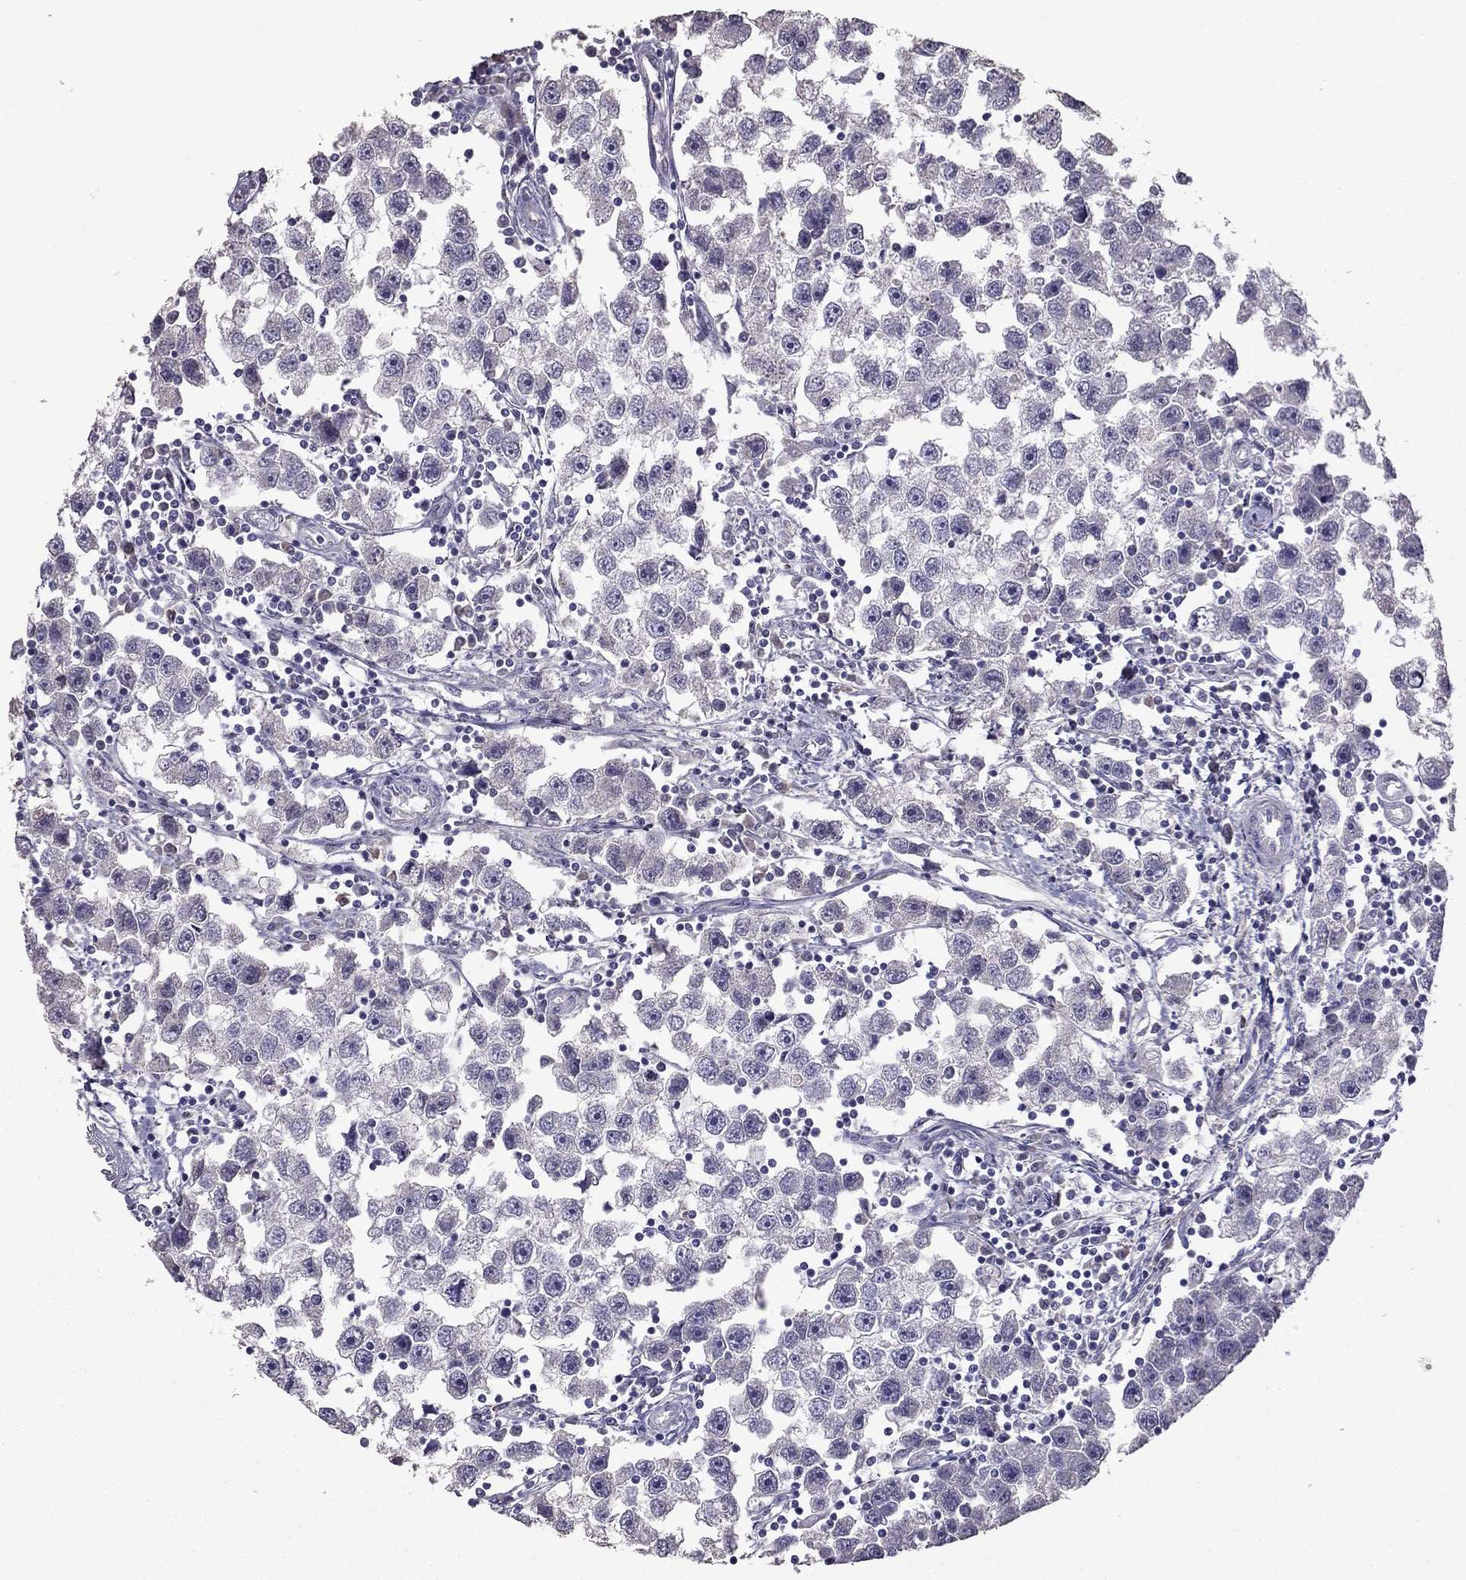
{"staining": {"intensity": "negative", "quantity": "none", "location": "none"}, "tissue": "testis cancer", "cell_type": "Tumor cells", "image_type": "cancer", "snomed": [{"axis": "morphology", "description": "Seminoma, NOS"}, {"axis": "topography", "description": "Testis"}], "caption": "High power microscopy micrograph of an immunohistochemistry (IHC) micrograph of seminoma (testis), revealing no significant expression in tumor cells.", "gene": "SCG5", "patient": {"sex": "male", "age": 30}}